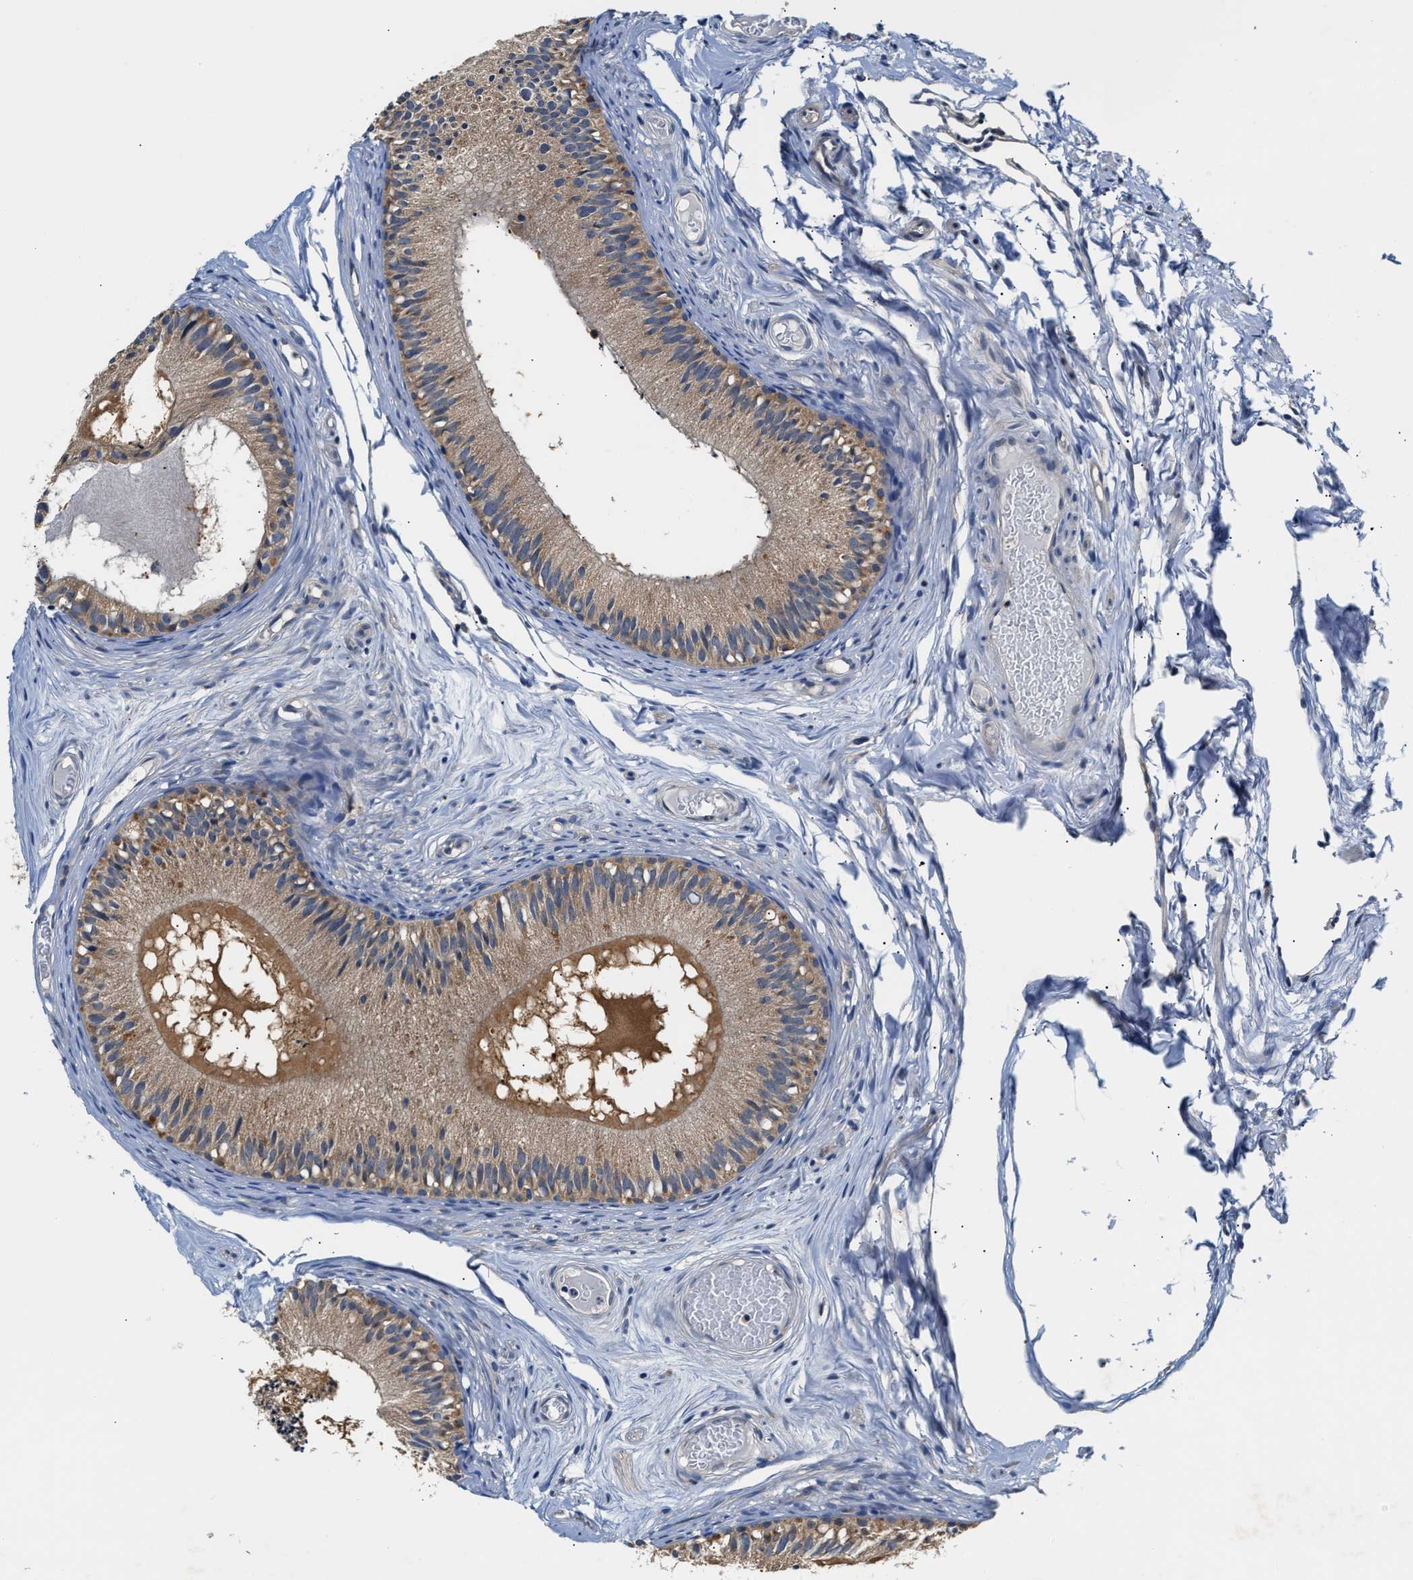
{"staining": {"intensity": "moderate", "quantity": ">75%", "location": "cytoplasmic/membranous"}, "tissue": "epididymis", "cell_type": "Glandular cells", "image_type": "normal", "snomed": [{"axis": "morphology", "description": "Normal tissue, NOS"}, {"axis": "topography", "description": "Epididymis"}], "caption": "Protein expression analysis of normal epididymis displays moderate cytoplasmic/membranous expression in about >75% of glandular cells.", "gene": "FAM185A", "patient": {"sex": "male", "age": 46}}